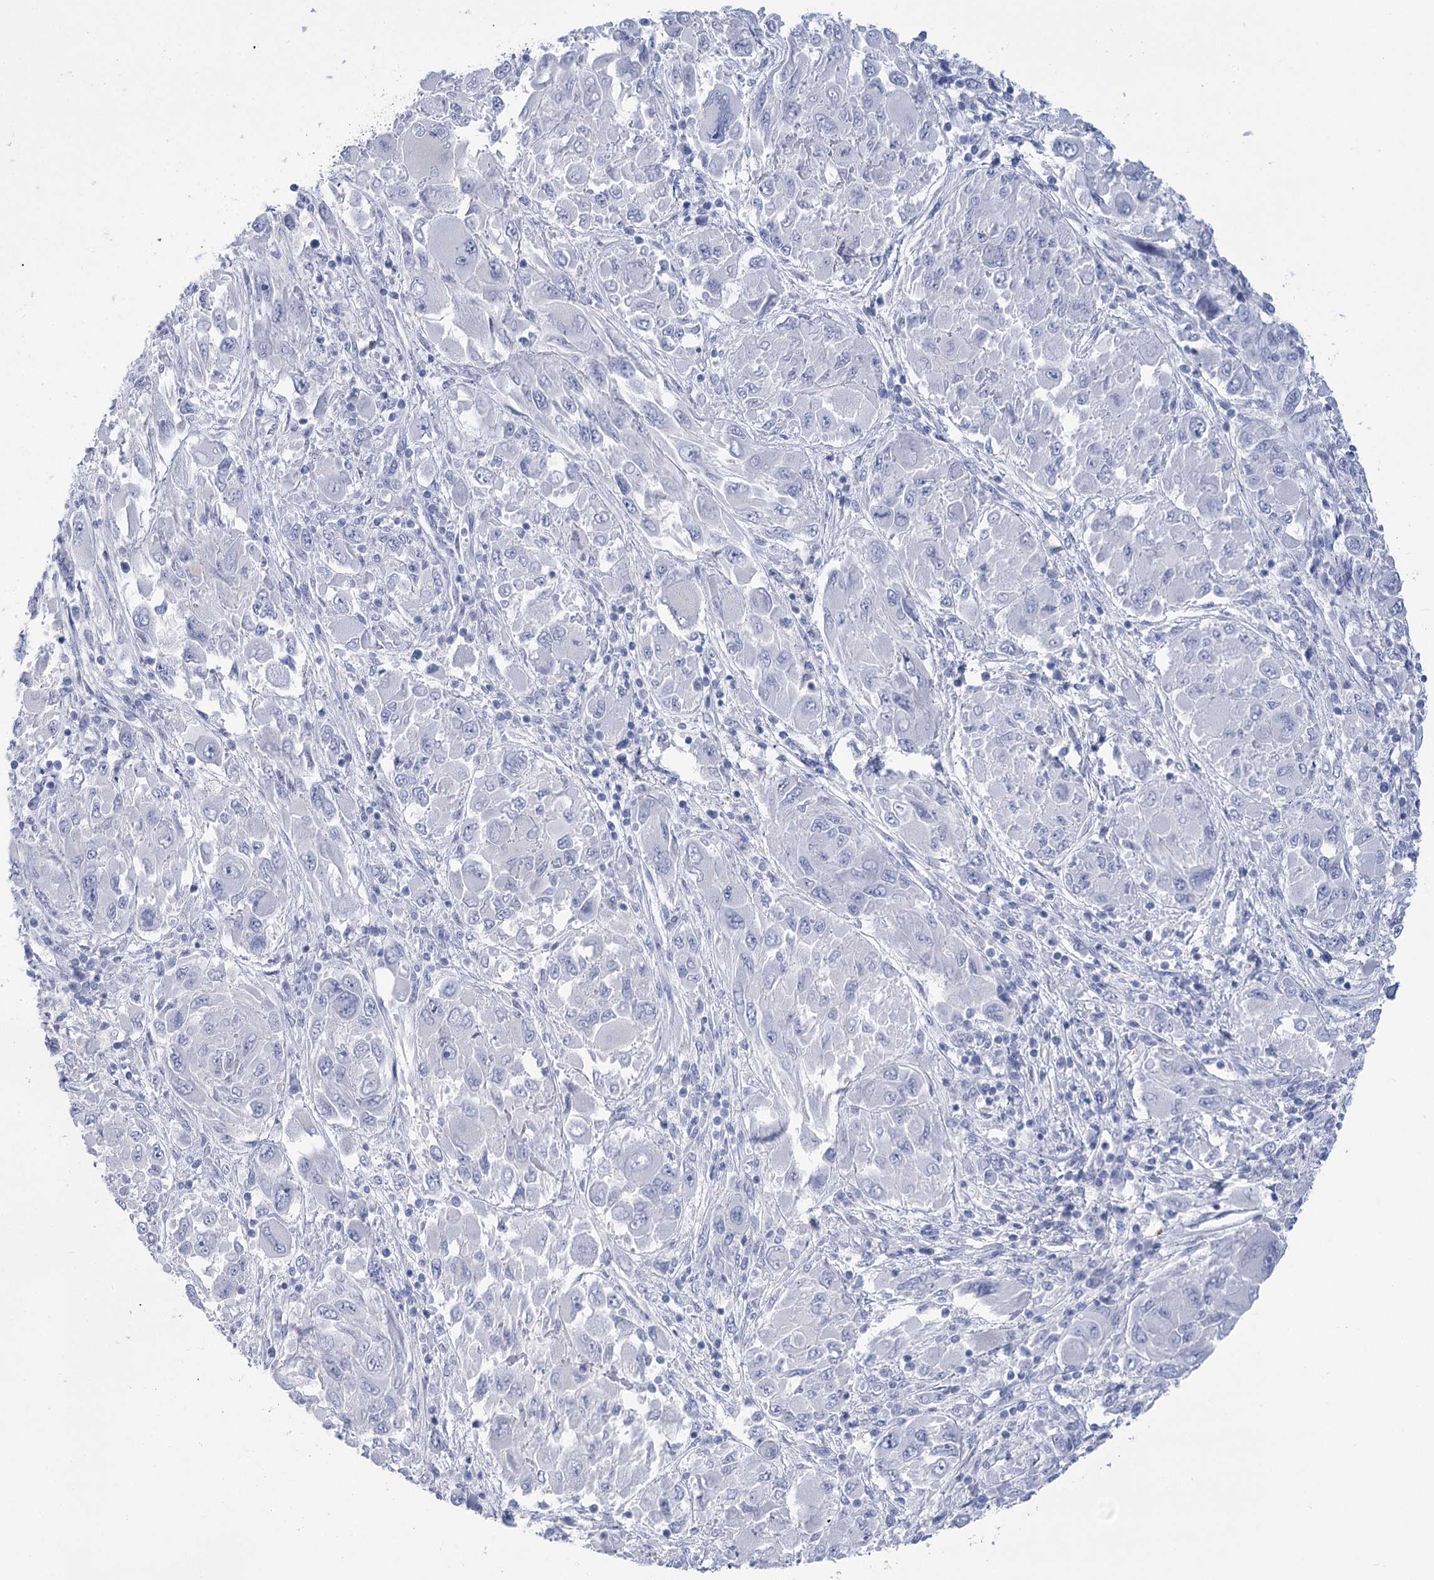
{"staining": {"intensity": "negative", "quantity": "none", "location": "none"}, "tissue": "melanoma", "cell_type": "Tumor cells", "image_type": "cancer", "snomed": [{"axis": "morphology", "description": "Malignant melanoma, NOS"}, {"axis": "topography", "description": "Skin"}], "caption": "Tumor cells show no significant staining in melanoma.", "gene": "PBLD", "patient": {"sex": "female", "age": 91}}